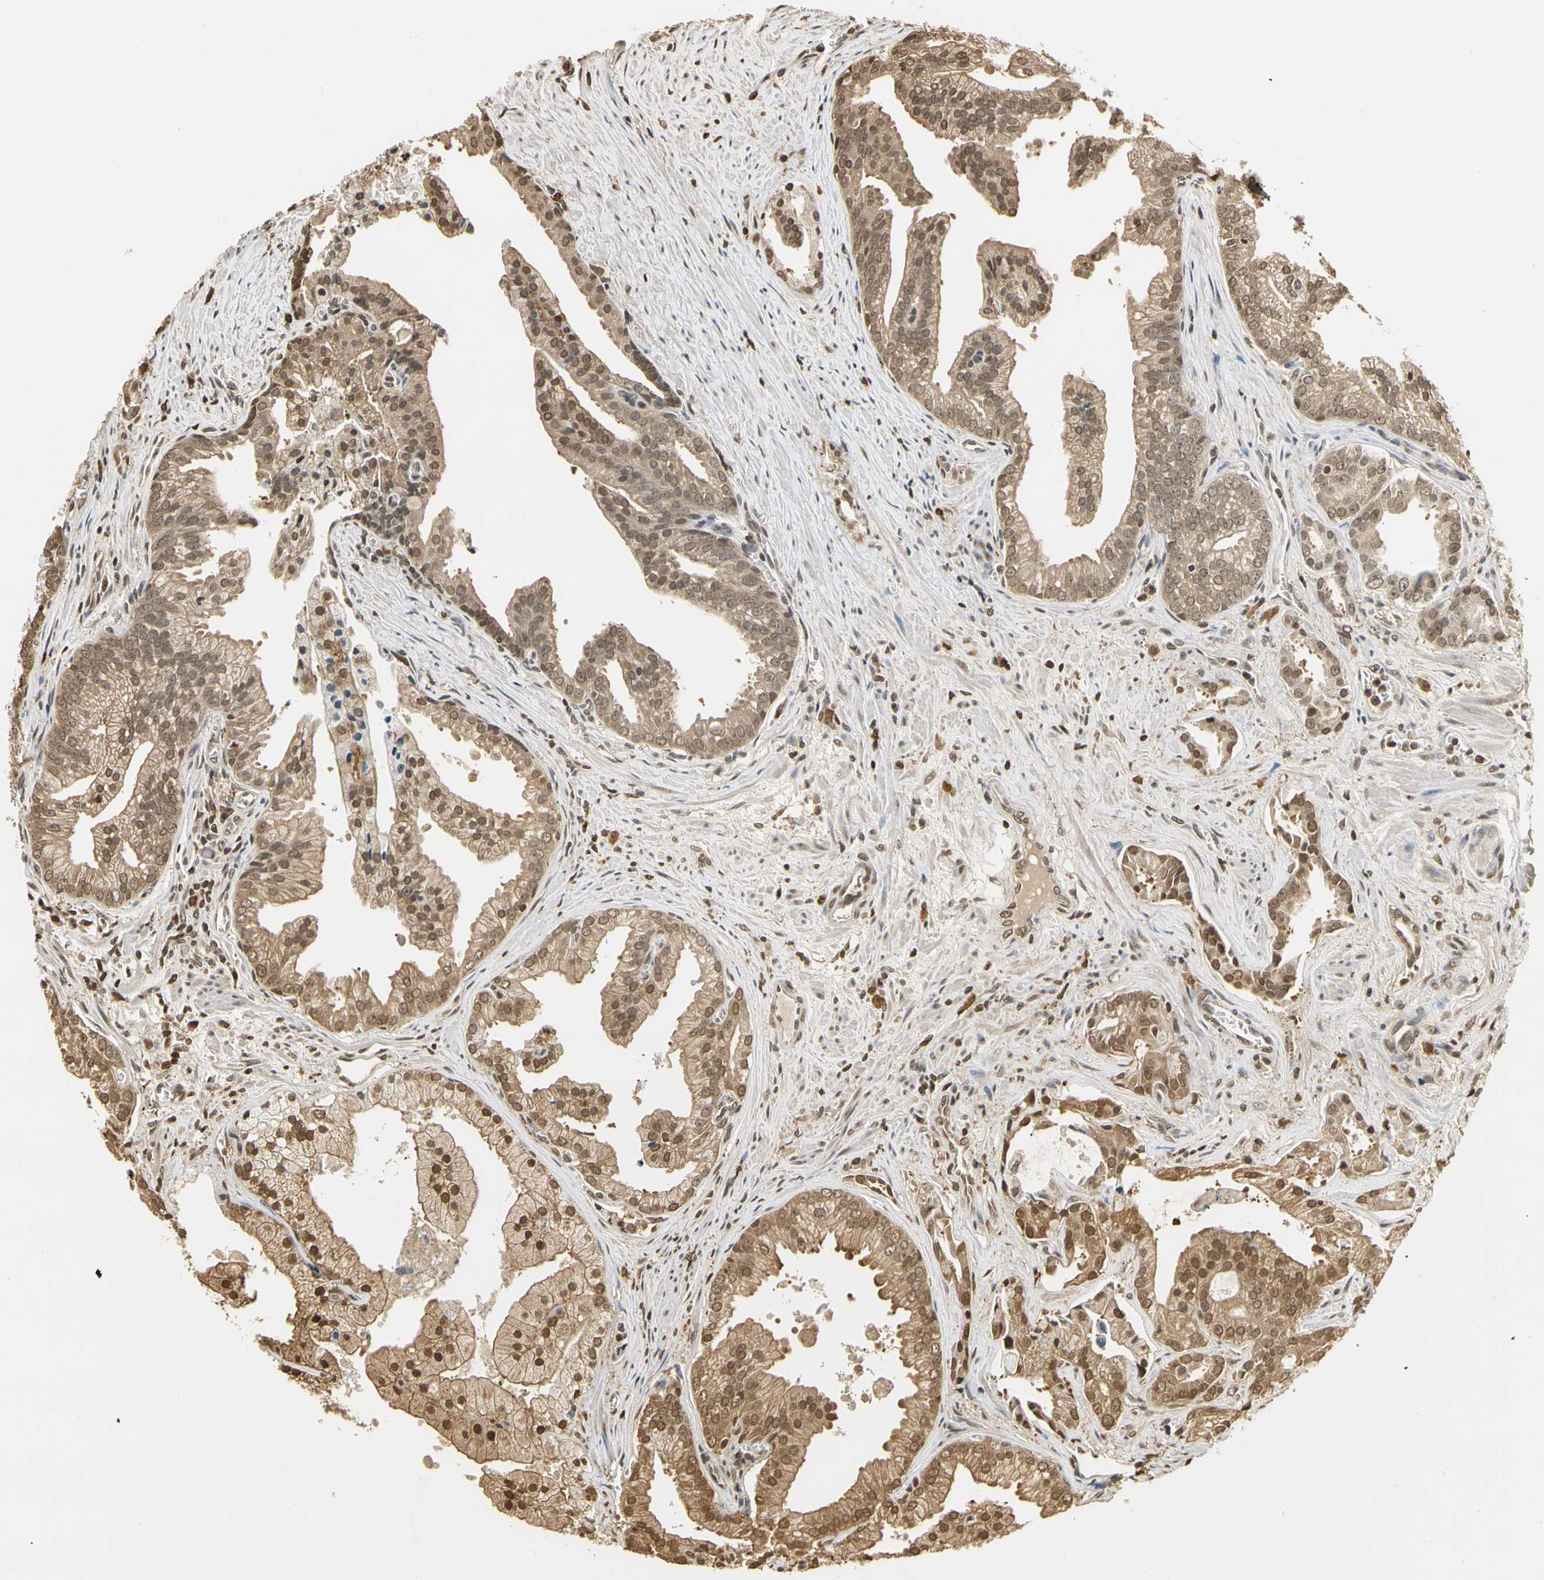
{"staining": {"intensity": "weak", "quantity": ">75%", "location": "cytoplasmic/membranous,nuclear"}, "tissue": "prostate cancer", "cell_type": "Tumor cells", "image_type": "cancer", "snomed": [{"axis": "morphology", "description": "Adenocarcinoma, High grade"}, {"axis": "topography", "description": "Prostate"}], "caption": "DAB immunohistochemical staining of prostate cancer (high-grade adenocarcinoma) displays weak cytoplasmic/membranous and nuclear protein positivity in approximately >75% of tumor cells. The protein is stained brown, and the nuclei are stained in blue (DAB IHC with brightfield microscopy, high magnification).", "gene": "SOD1", "patient": {"sex": "male", "age": 67}}